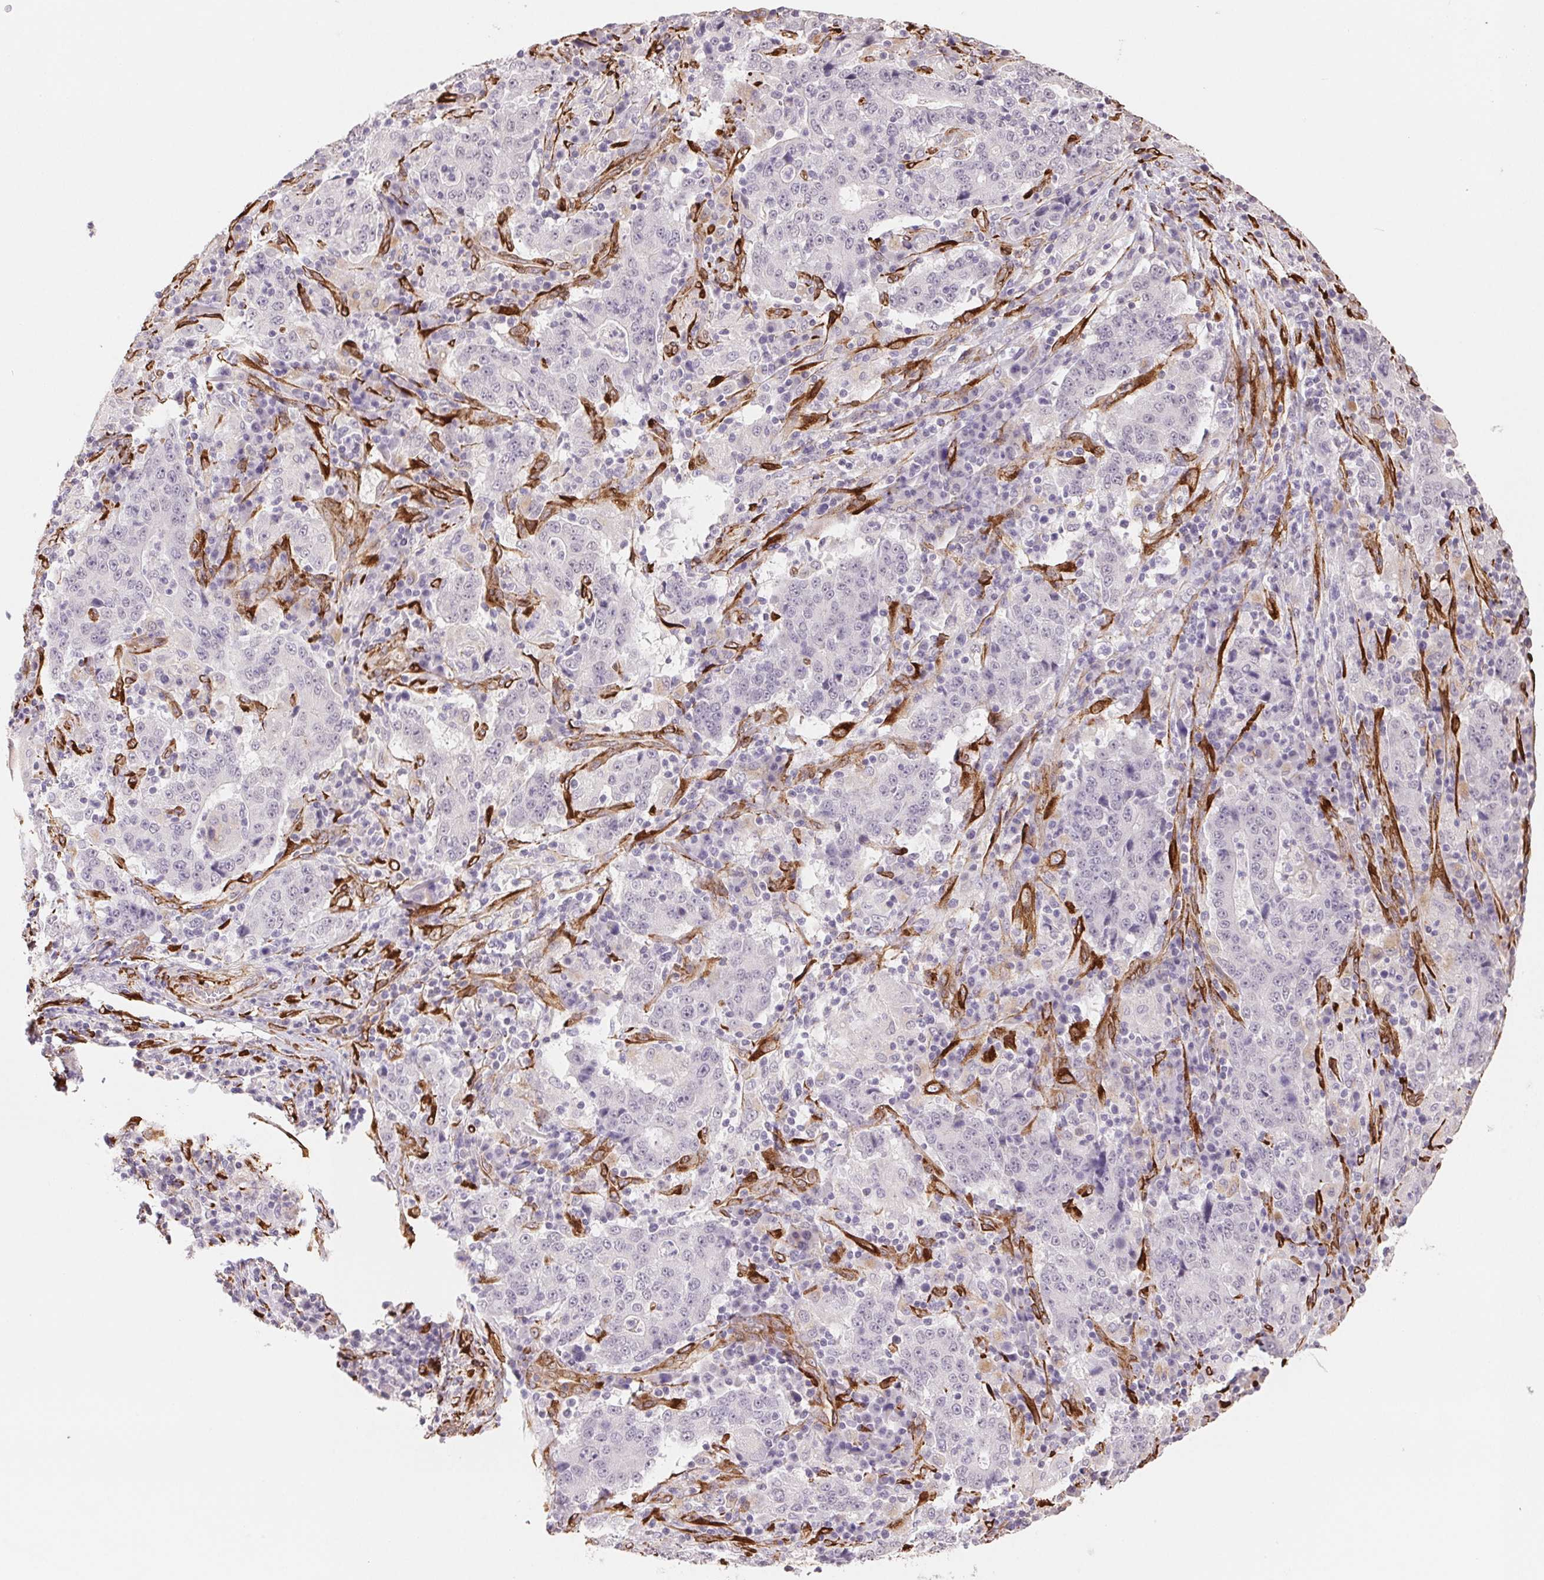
{"staining": {"intensity": "negative", "quantity": "none", "location": "none"}, "tissue": "stomach cancer", "cell_type": "Tumor cells", "image_type": "cancer", "snomed": [{"axis": "morphology", "description": "Normal tissue, NOS"}, {"axis": "morphology", "description": "Adenocarcinoma, NOS"}, {"axis": "topography", "description": "Stomach, upper"}, {"axis": "topography", "description": "Stomach"}], "caption": "Immunohistochemical staining of human adenocarcinoma (stomach) reveals no significant positivity in tumor cells.", "gene": "FKBP10", "patient": {"sex": "male", "age": 59}}